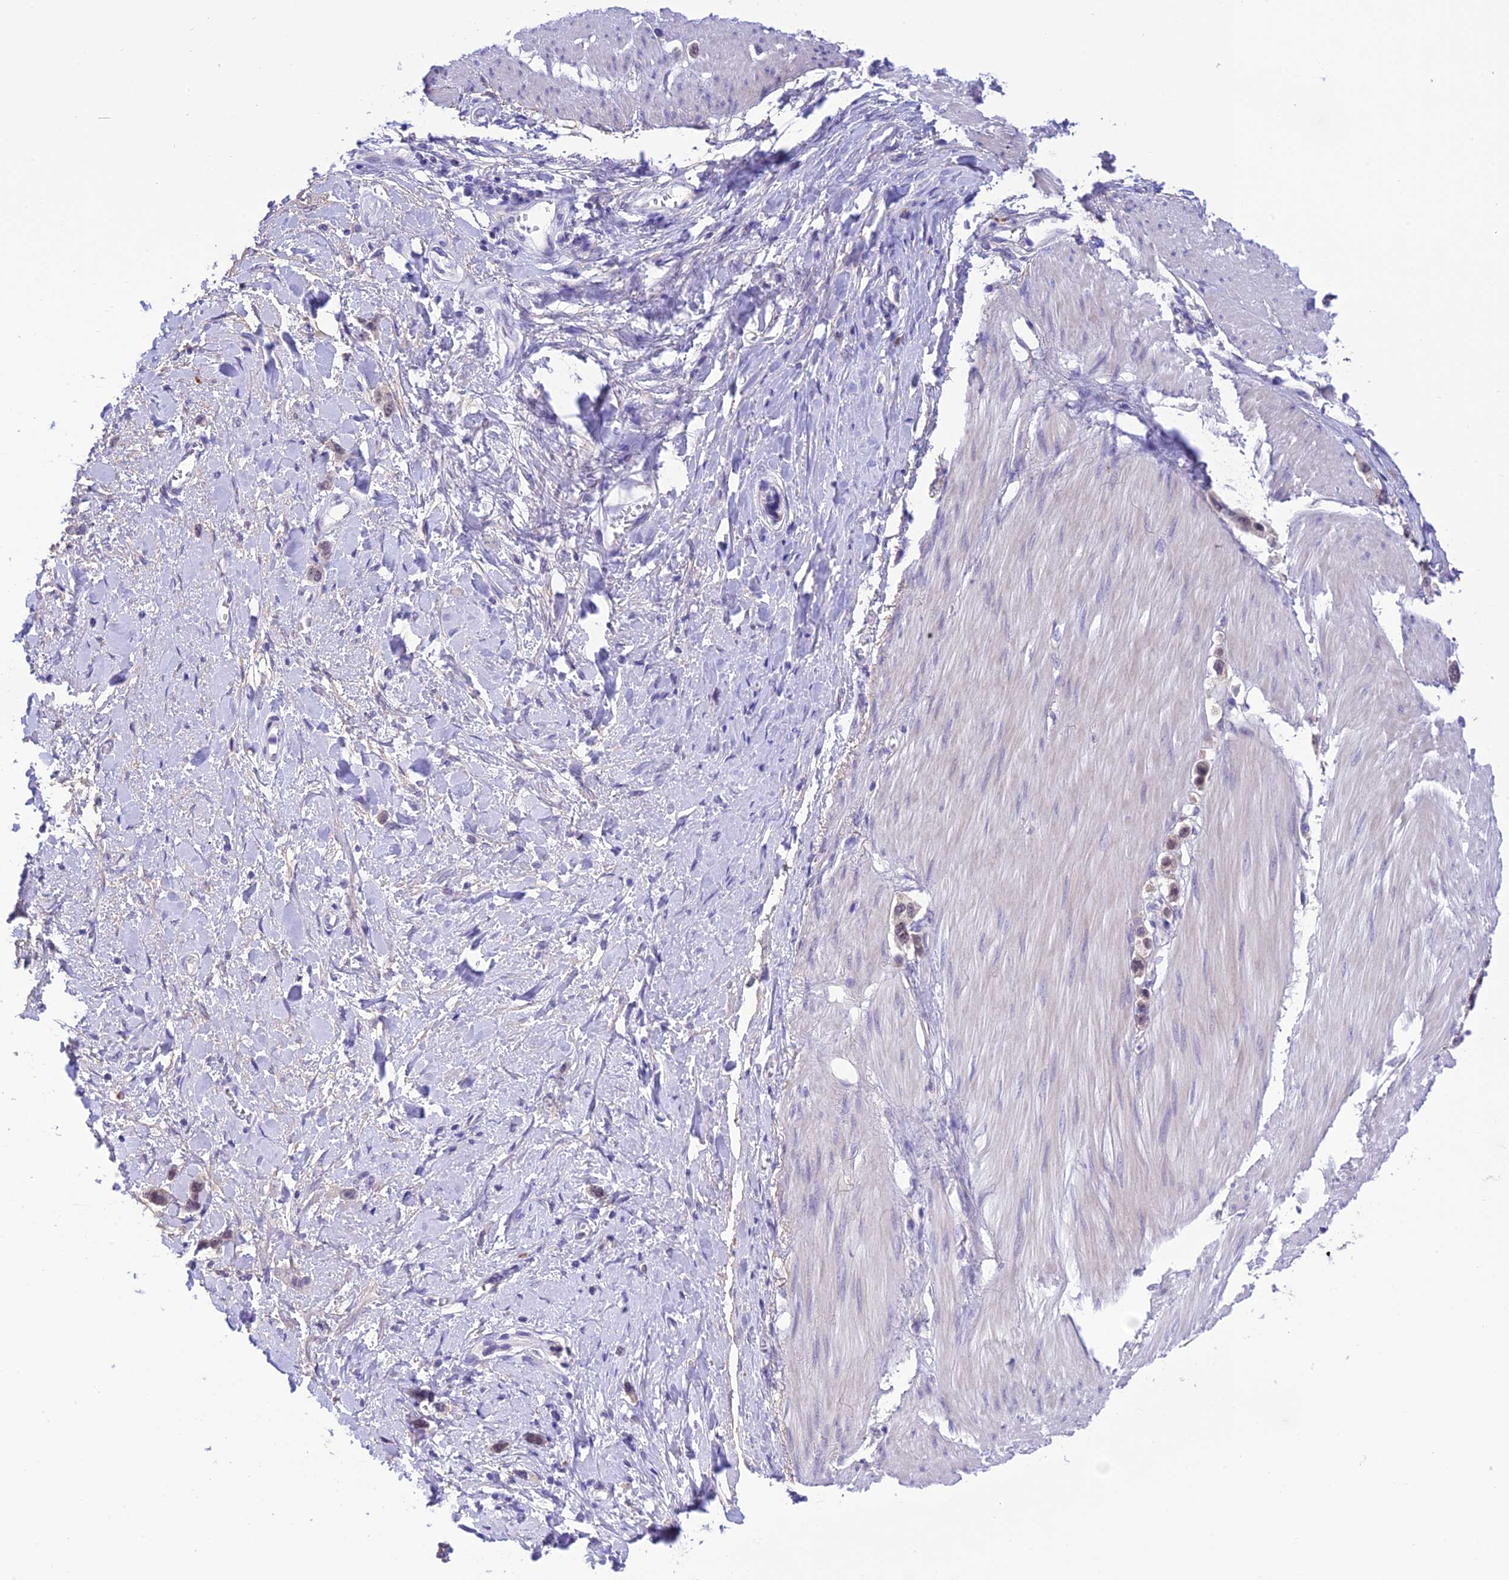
{"staining": {"intensity": "weak", "quantity": "25%-75%", "location": "cytoplasmic/membranous"}, "tissue": "stomach cancer", "cell_type": "Tumor cells", "image_type": "cancer", "snomed": [{"axis": "morphology", "description": "Adenocarcinoma, NOS"}, {"axis": "topography", "description": "Stomach"}], "caption": "A high-resolution photomicrograph shows immunohistochemistry (IHC) staining of stomach cancer (adenocarcinoma), which demonstrates weak cytoplasmic/membranous staining in about 25%-75% of tumor cells.", "gene": "RNF126", "patient": {"sex": "female", "age": 65}}